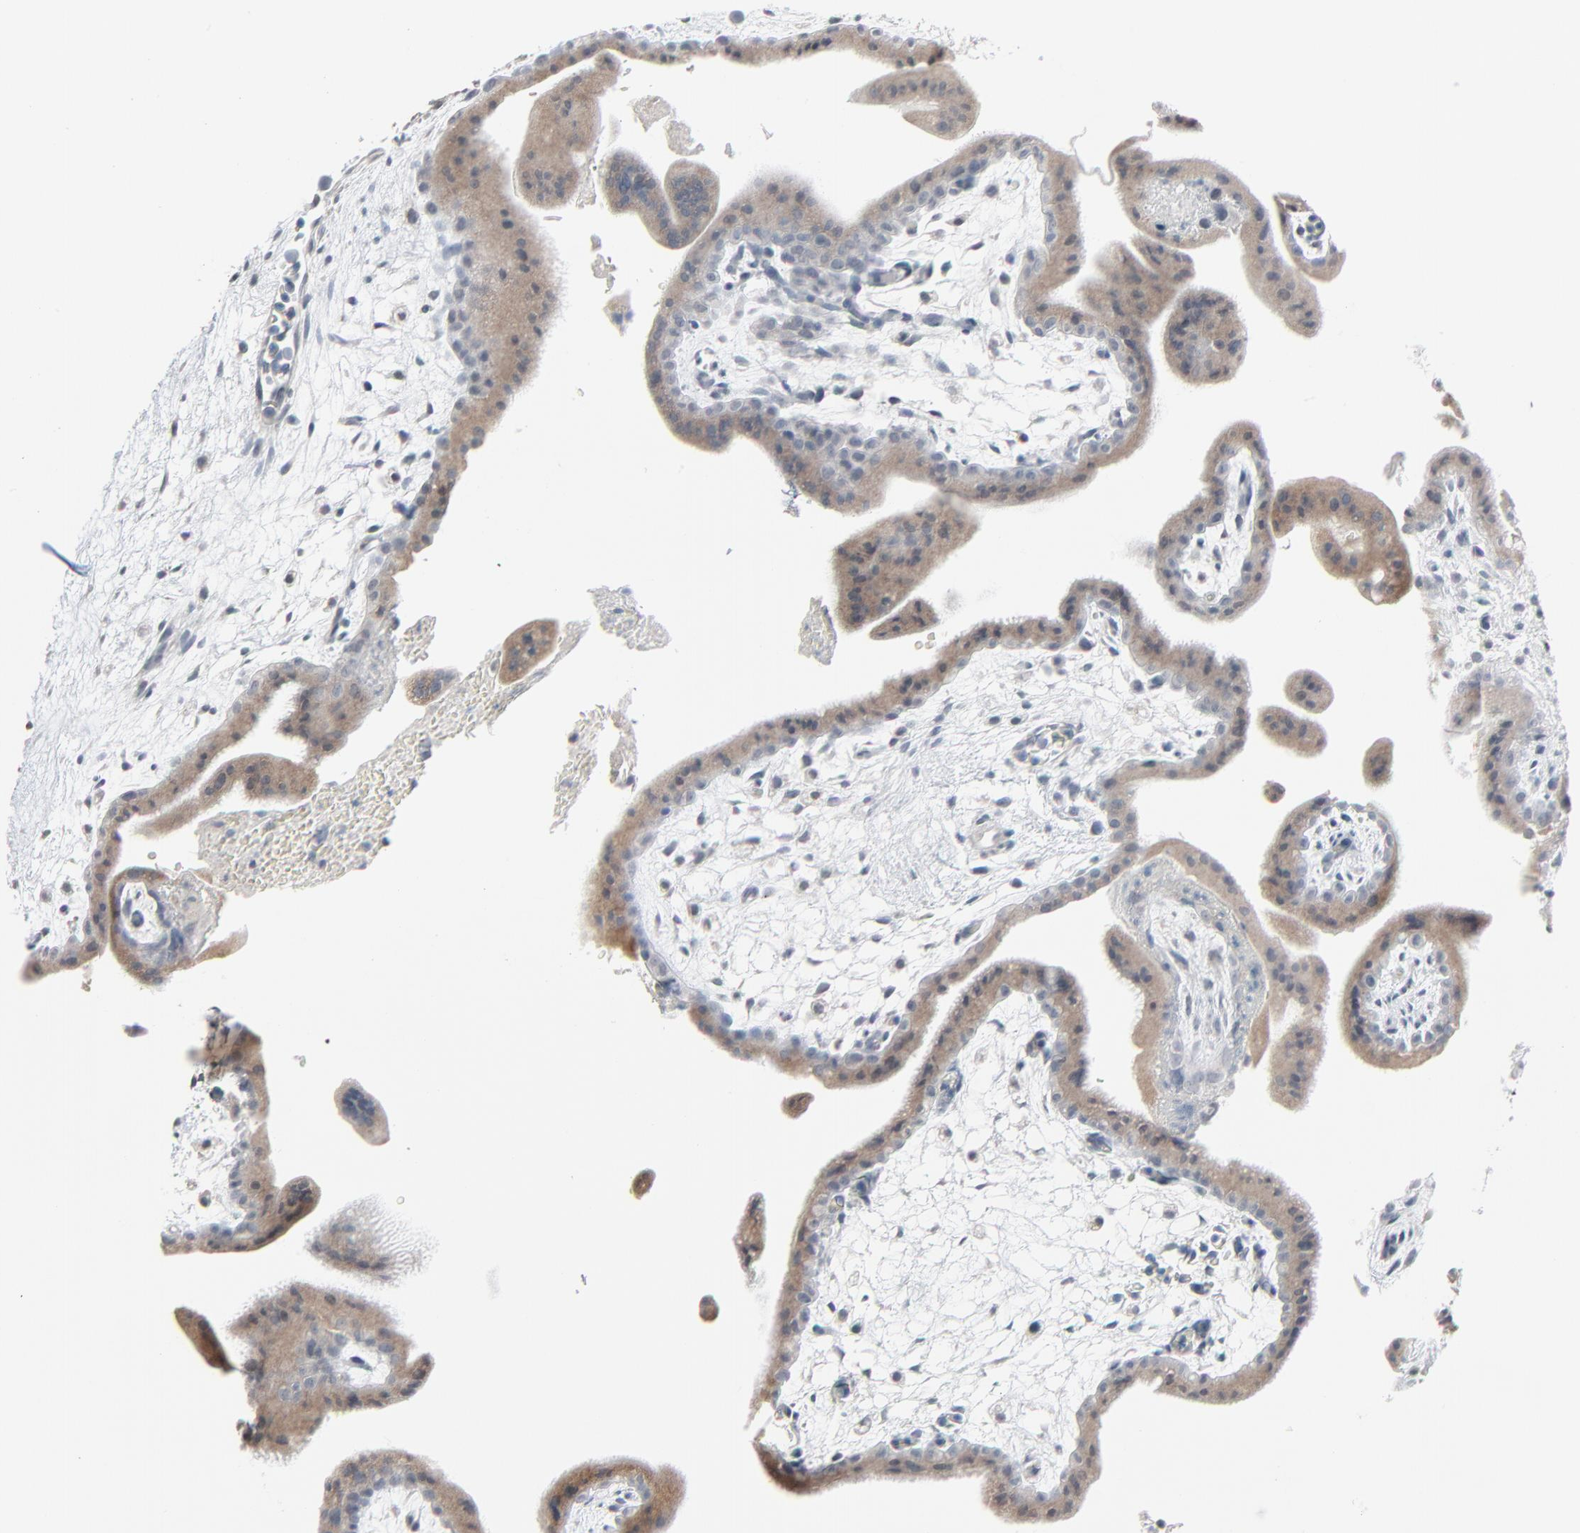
{"staining": {"intensity": "moderate", "quantity": ">75%", "location": "cytoplasmic/membranous"}, "tissue": "placenta", "cell_type": "Trophoblastic cells", "image_type": "normal", "snomed": [{"axis": "morphology", "description": "Normal tissue, NOS"}, {"axis": "topography", "description": "Placenta"}], "caption": "DAB immunohistochemical staining of unremarkable placenta exhibits moderate cytoplasmic/membranous protein staining in approximately >75% of trophoblastic cells. (DAB IHC with brightfield microscopy, high magnification).", "gene": "SAGE1", "patient": {"sex": "female", "age": 35}}